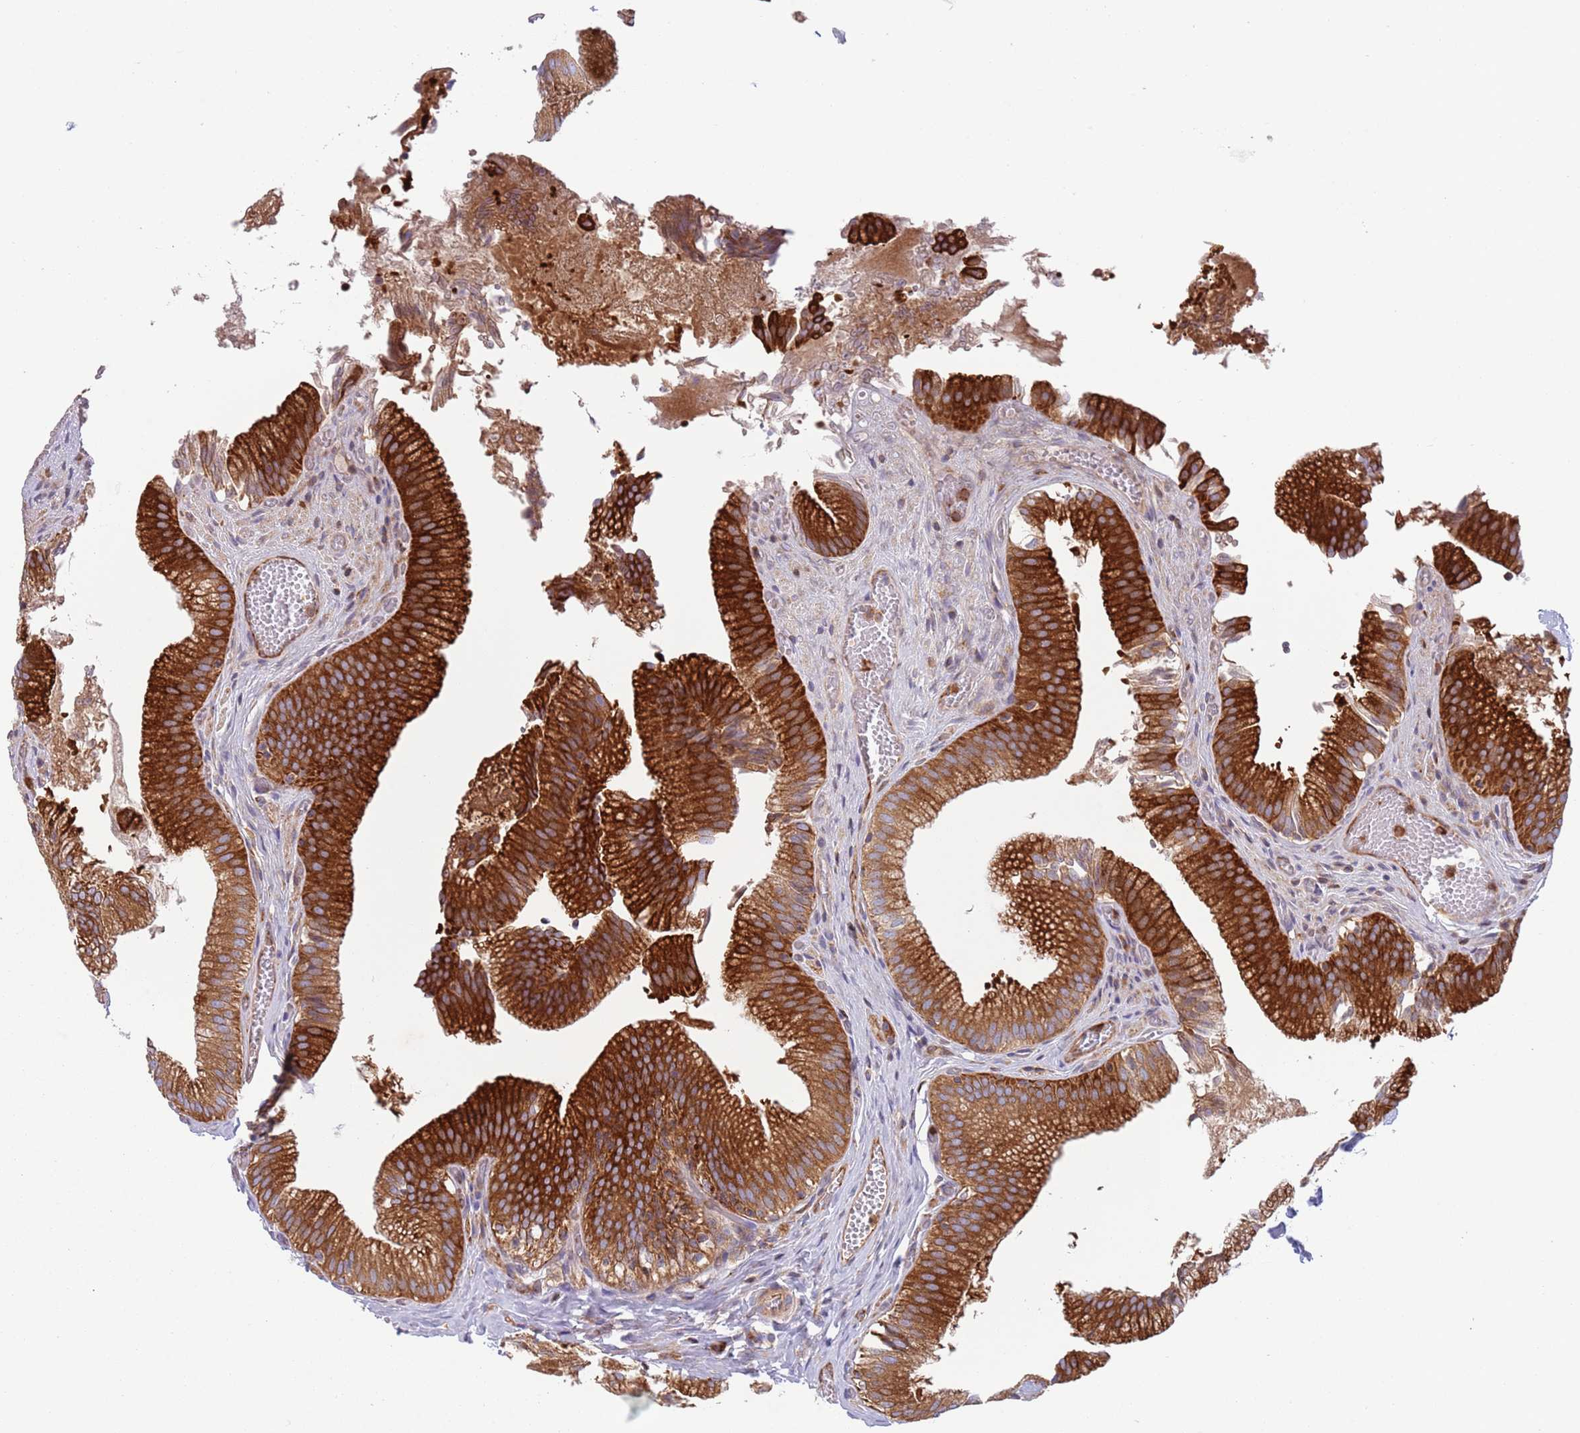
{"staining": {"intensity": "strong", "quantity": ">75%", "location": "cytoplasmic/membranous"}, "tissue": "gallbladder", "cell_type": "Glandular cells", "image_type": "normal", "snomed": [{"axis": "morphology", "description": "Normal tissue, NOS"}, {"axis": "topography", "description": "Gallbladder"}, {"axis": "topography", "description": "Peripheral nerve tissue"}], "caption": "The immunohistochemical stain shows strong cytoplasmic/membranous staining in glandular cells of normal gallbladder.", "gene": "ZMYM5", "patient": {"sex": "male", "age": 17}}